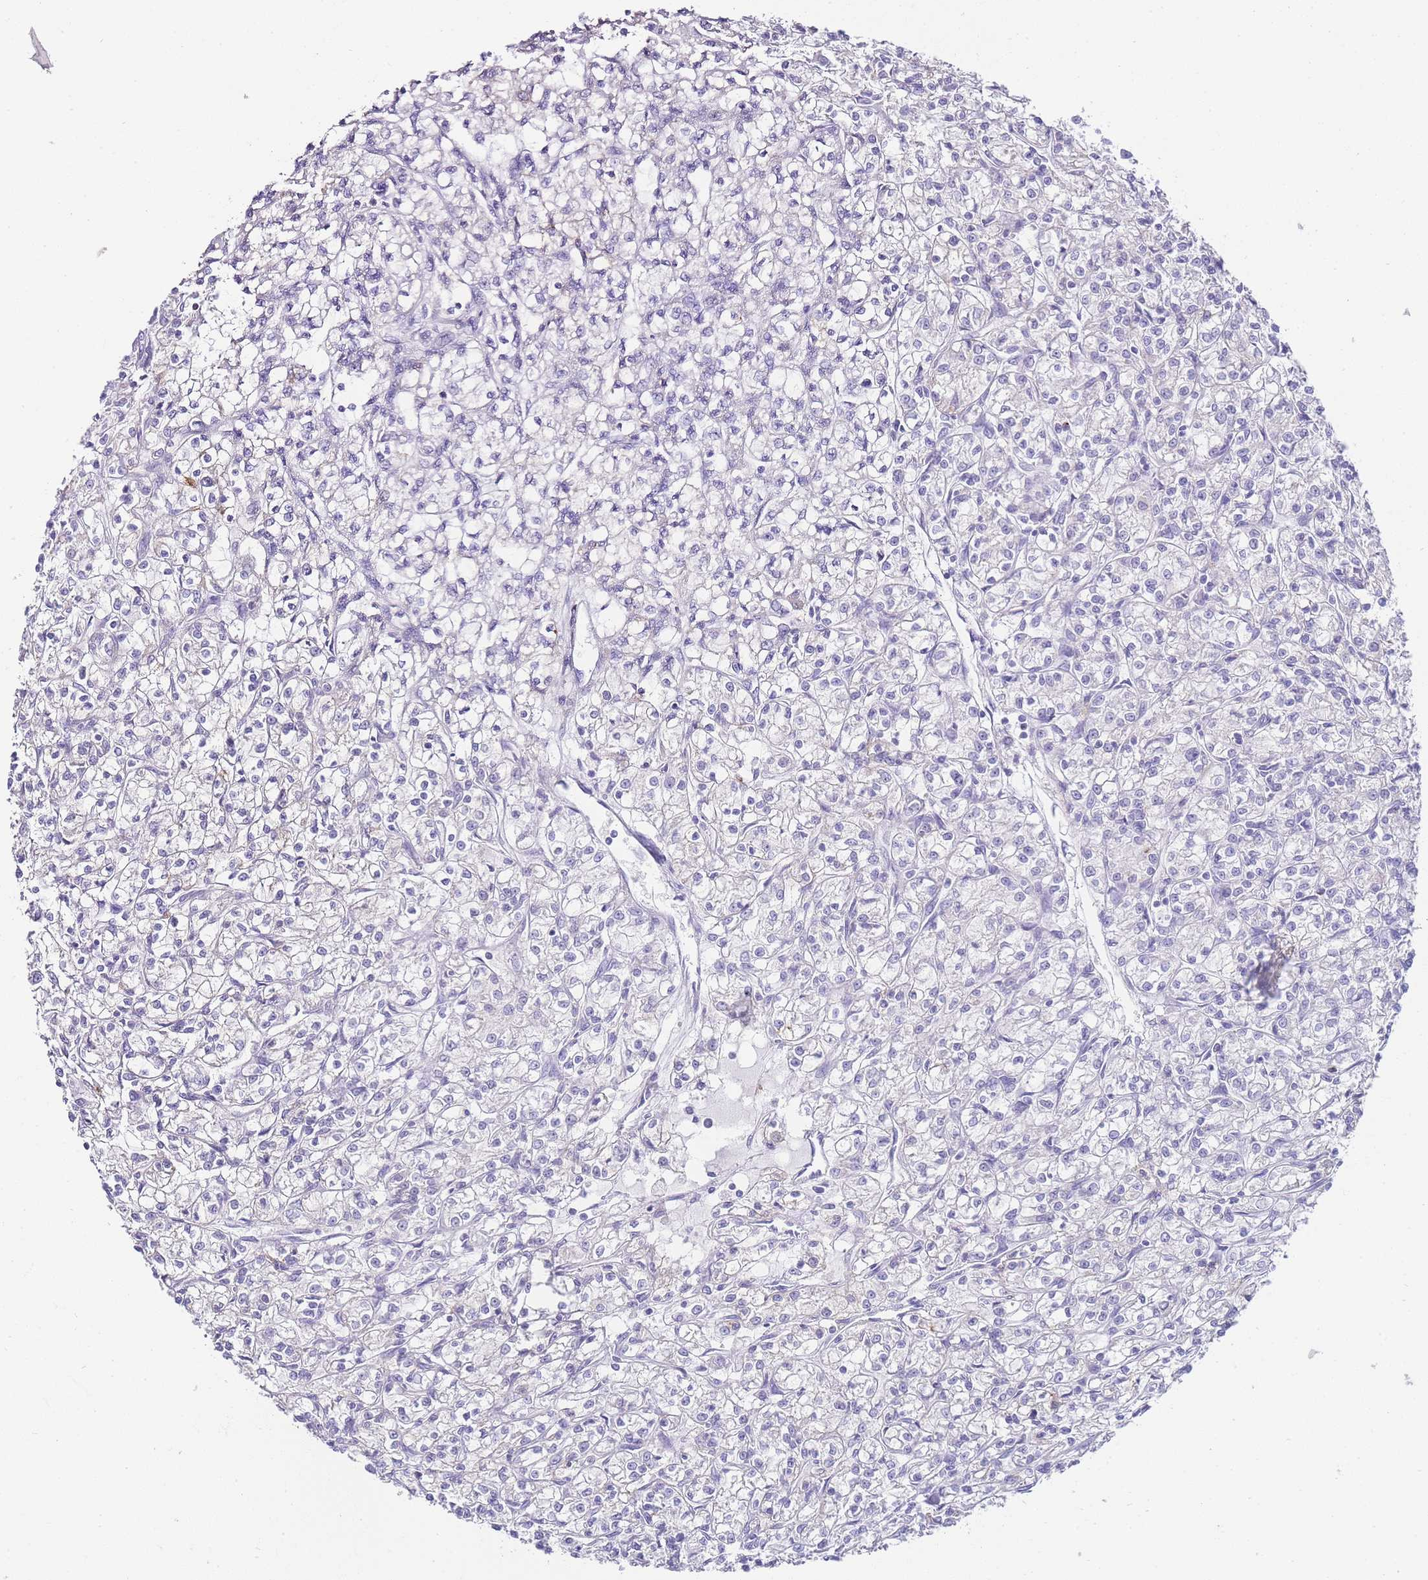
{"staining": {"intensity": "weak", "quantity": "25%-75%", "location": "cytoplasmic/membranous"}, "tissue": "renal cancer", "cell_type": "Tumor cells", "image_type": "cancer", "snomed": [{"axis": "morphology", "description": "Adenocarcinoma, NOS"}, {"axis": "topography", "description": "Kidney"}], "caption": "Brown immunohistochemical staining in renal adenocarcinoma exhibits weak cytoplasmic/membranous positivity in about 25%-75% of tumor cells.", "gene": "DPP4", "patient": {"sex": "female", "age": 59}}